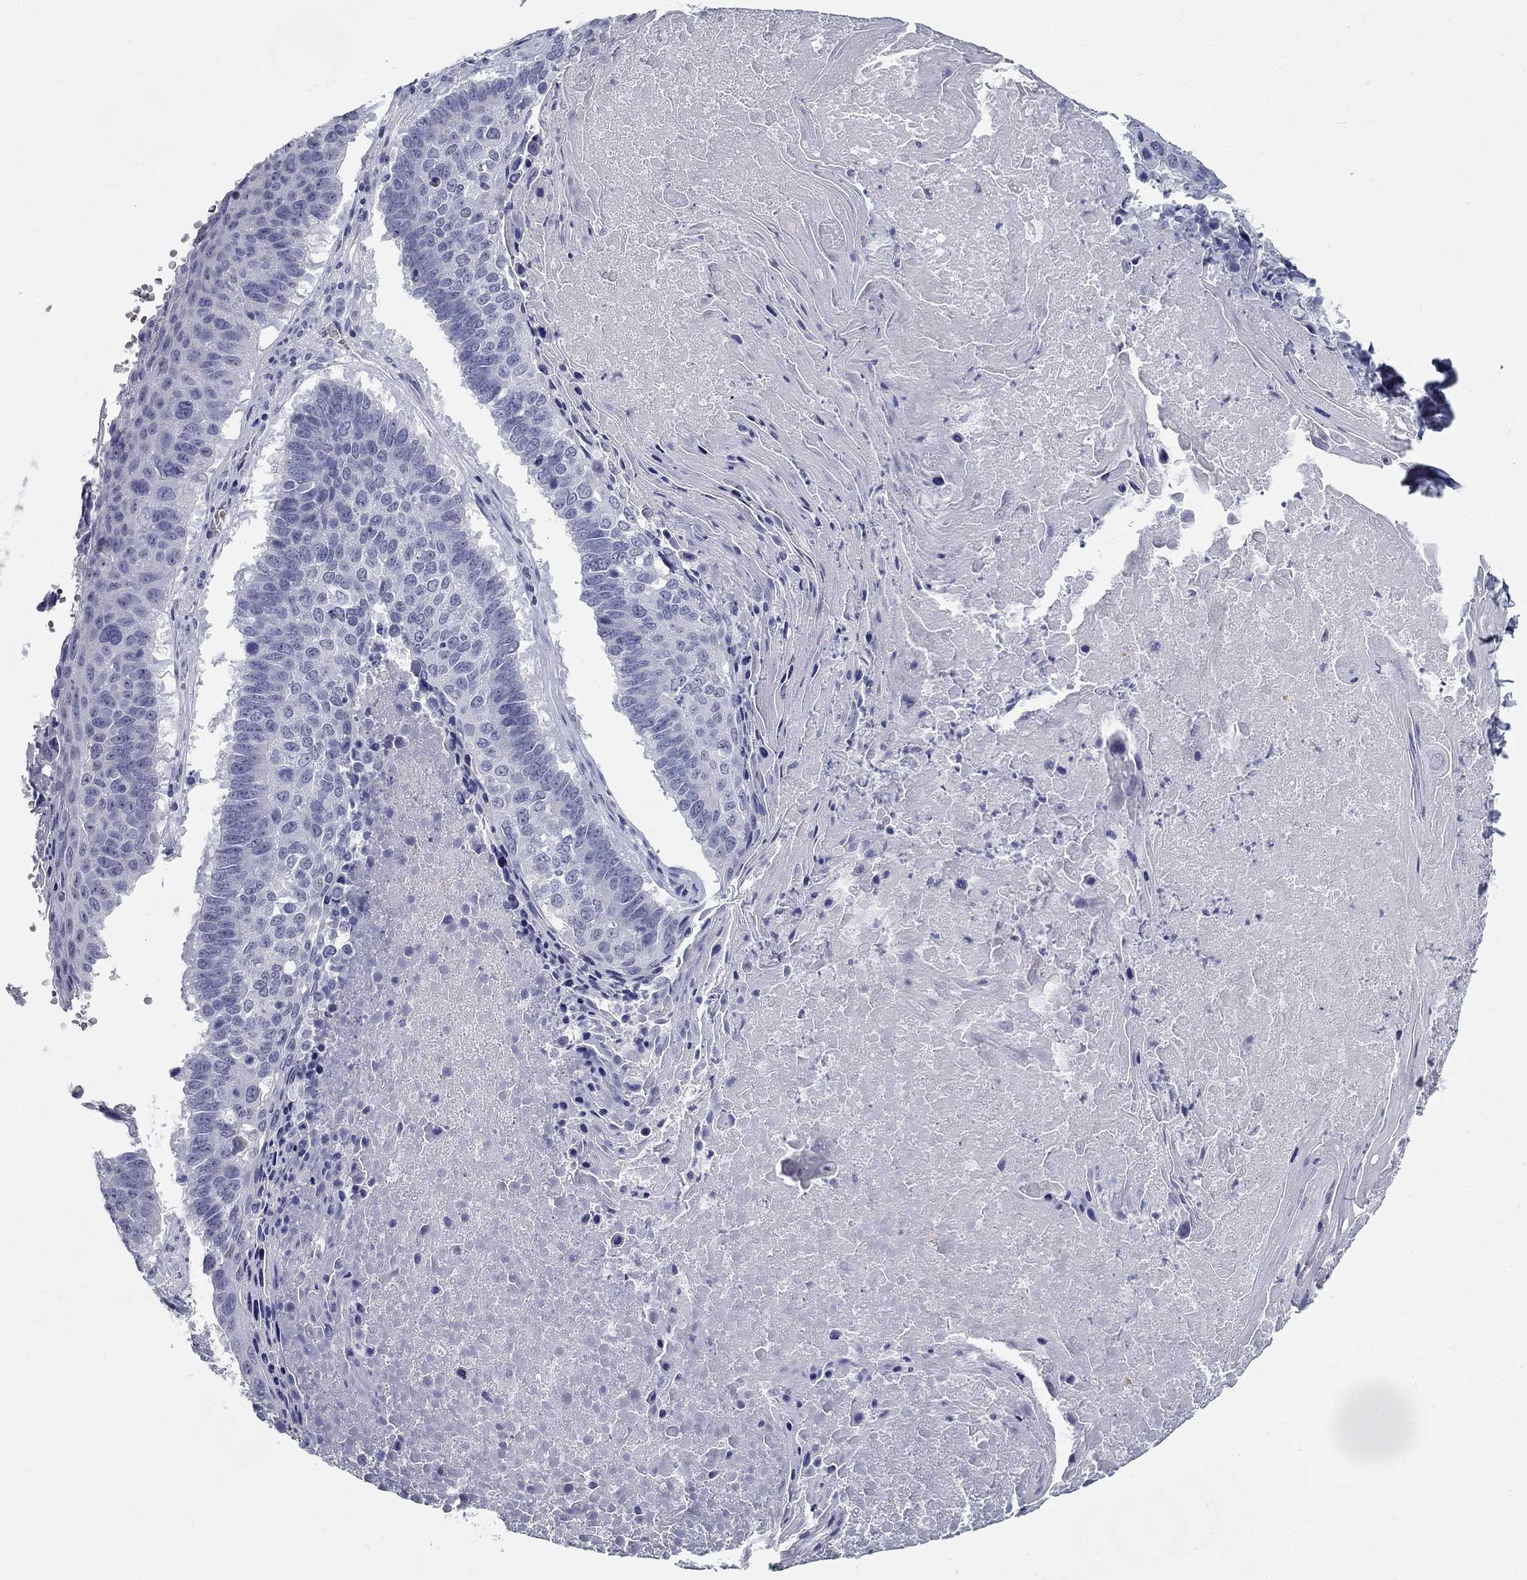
{"staining": {"intensity": "negative", "quantity": "none", "location": "none"}, "tissue": "lung cancer", "cell_type": "Tumor cells", "image_type": "cancer", "snomed": [{"axis": "morphology", "description": "Squamous cell carcinoma, NOS"}, {"axis": "topography", "description": "Lung"}], "caption": "DAB (3,3'-diaminobenzidine) immunohistochemical staining of human lung squamous cell carcinoma reveals no significant staining in tumor cells. Brightfield microscopy of immunohistochemistry stained with DAB (3,3'-diaminobenzidine) (brown) and hematoxylin (blue), captured at high magnification.", "gene": "GUCA1A", "patient": {"sex": "male", "age": 73}}